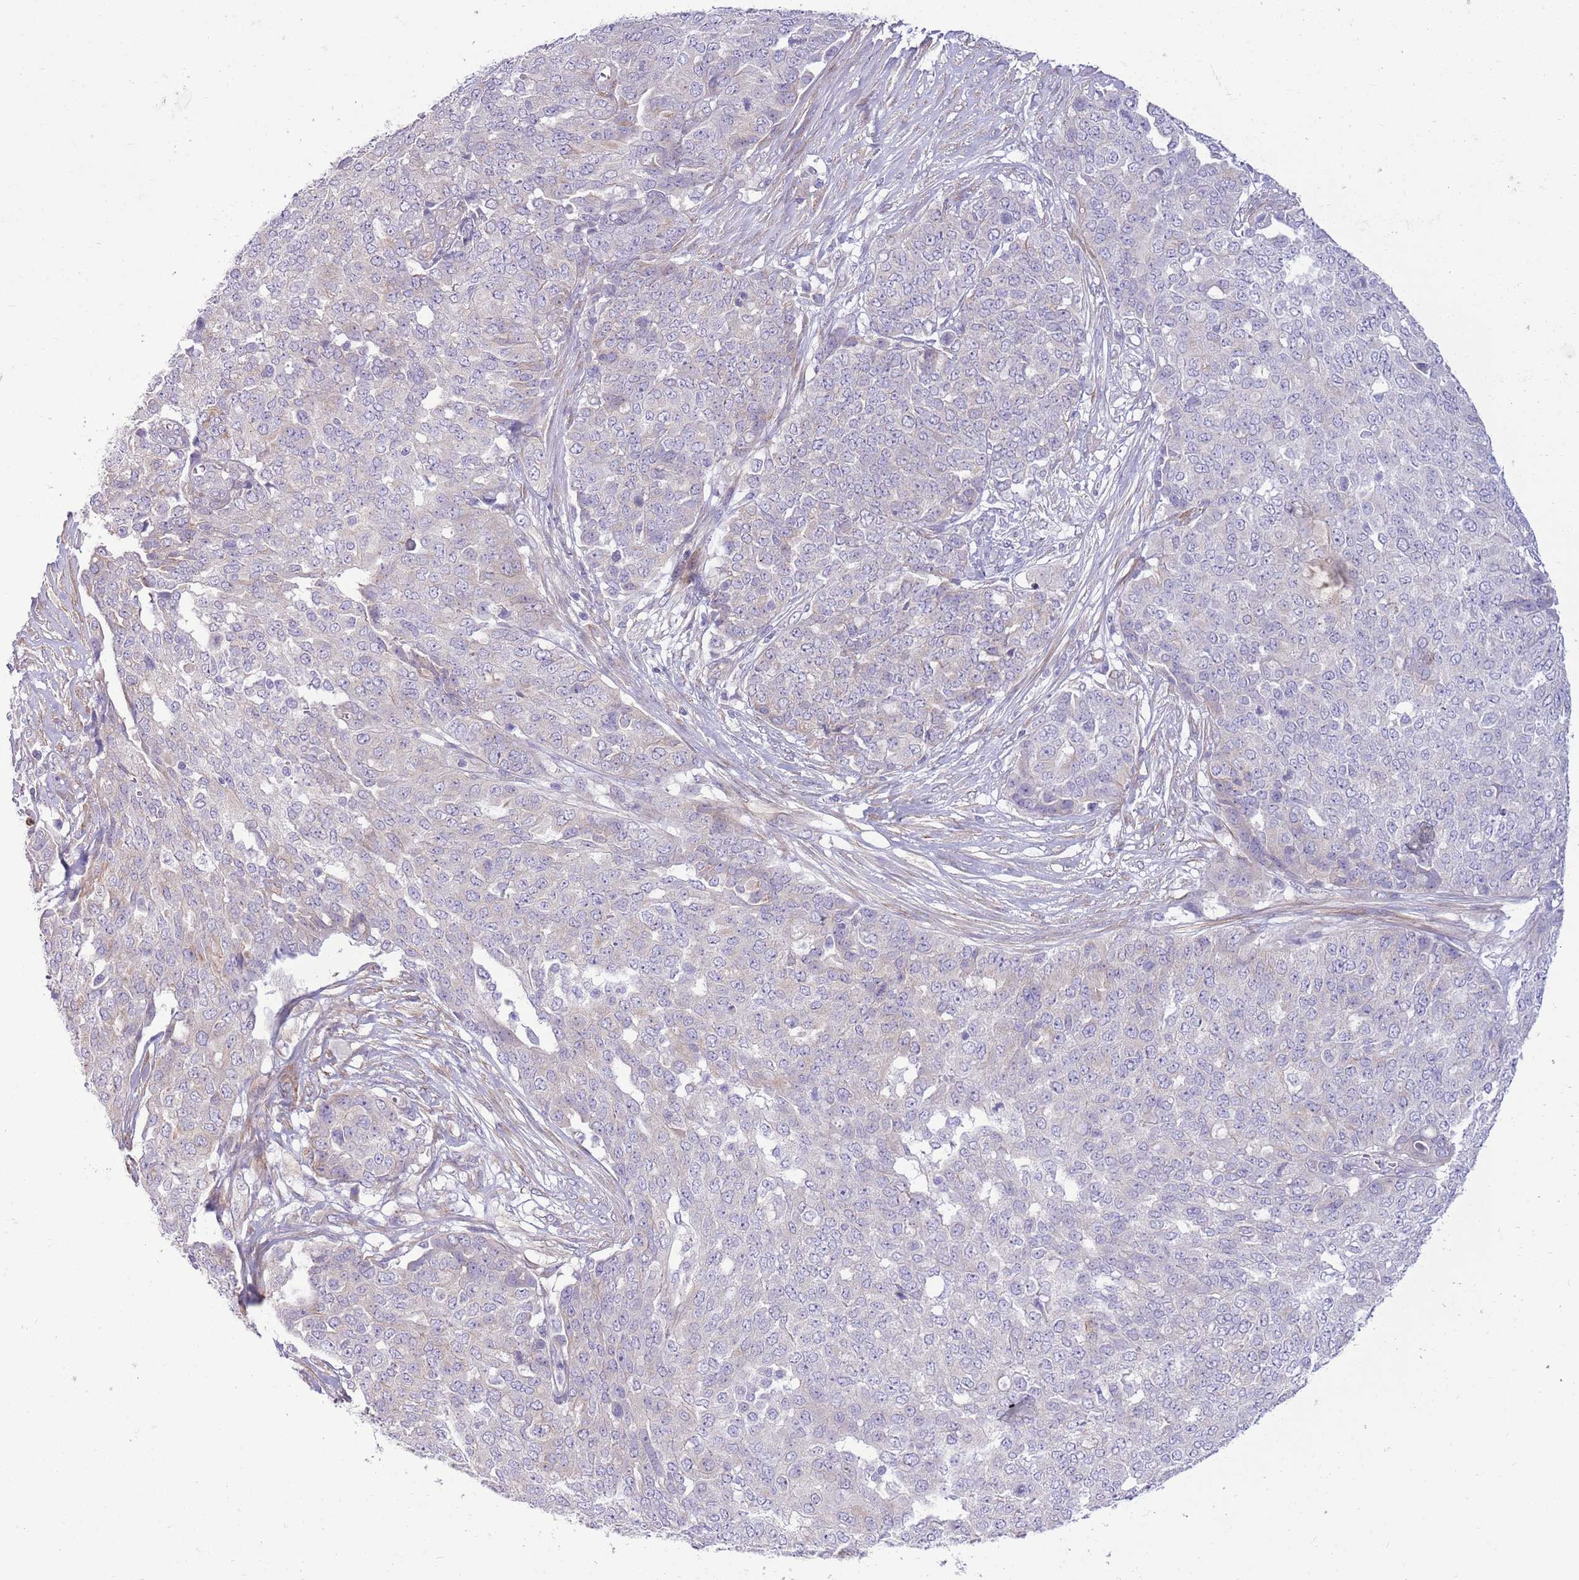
{"staining": {"intensity": "negative", "quantity": "none", "location": "none"}, "tissue": "ovarian cancer", "cell_type": "Tumor cells", "image_type": "cancer", "snomed": [{"axis": "morphology", "description": "Cystadenocarcinoma, serous, NOS"}, {"axis": "topography", "description": "Soft tissue"}, {"axis": "topography", "description": "Ovary"}], "caption": "There is no significant staining in tumor cells of ovarian cancer (serous cystadenocarcinoma). The staining was performed using DAB to visualize the protein expression in brown, while the nuclei were stained in blue with hematoxylin (Magnification: 20x).", "gene": "ZC4H2", "patient": {"sex": "female", "age": 57}}